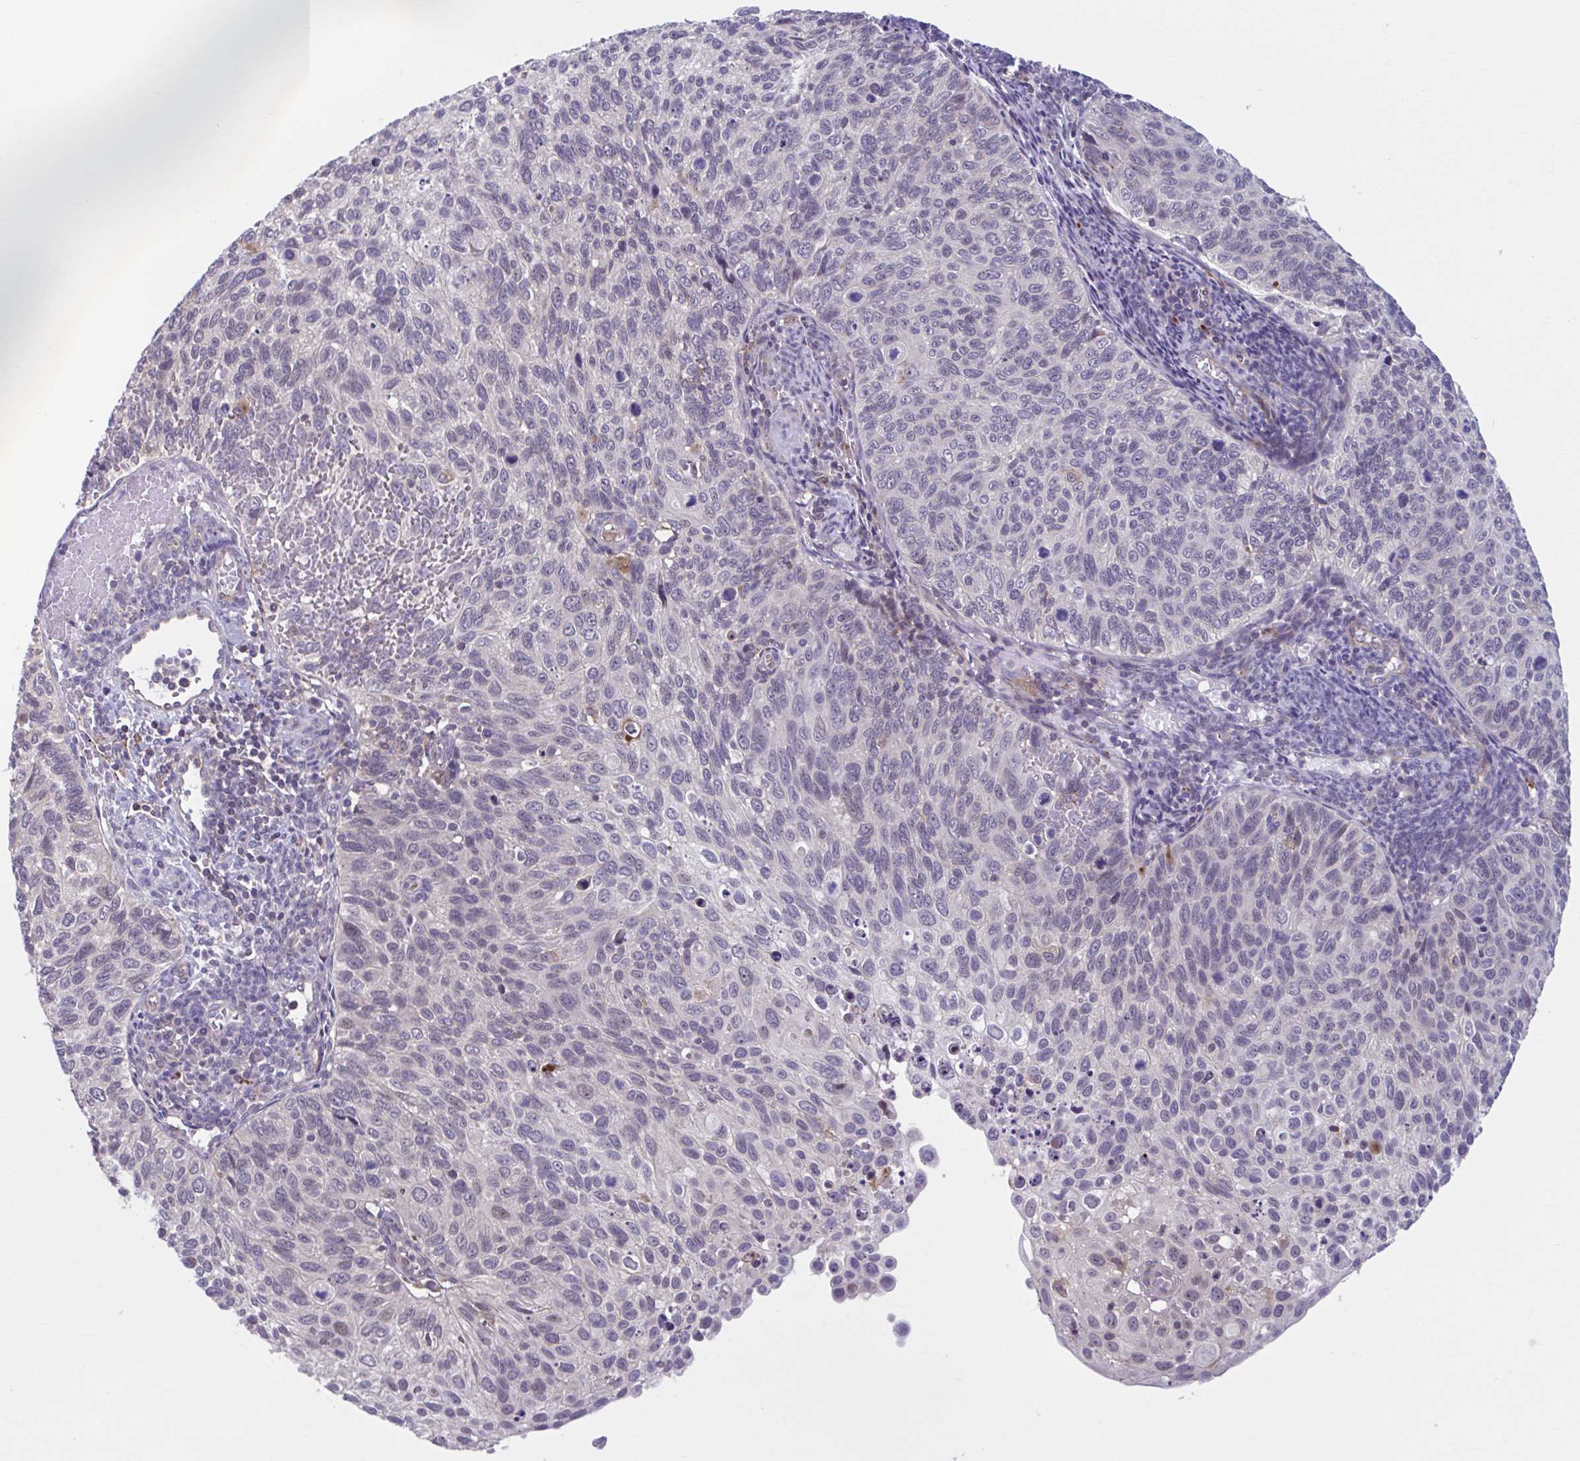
{"staining": {"intensity": "negative", "quantity": "none", "location": "none"}, "tissue": "cervical cancer", "cell_type": "Tumor cells", "image_type": "cancer", "snomed": [{"axis": "morphology", "description": "Squamous cell carcinoma, NOS"}, {"axis": "topography", "description": "Cervix"}], "caption": "The immunohistochemistry micrograph has no significant staining in tumor cells of cervical cancer tissue.", "gene": "ADAT3", "patient": {"sex": "female", "age": 70}}